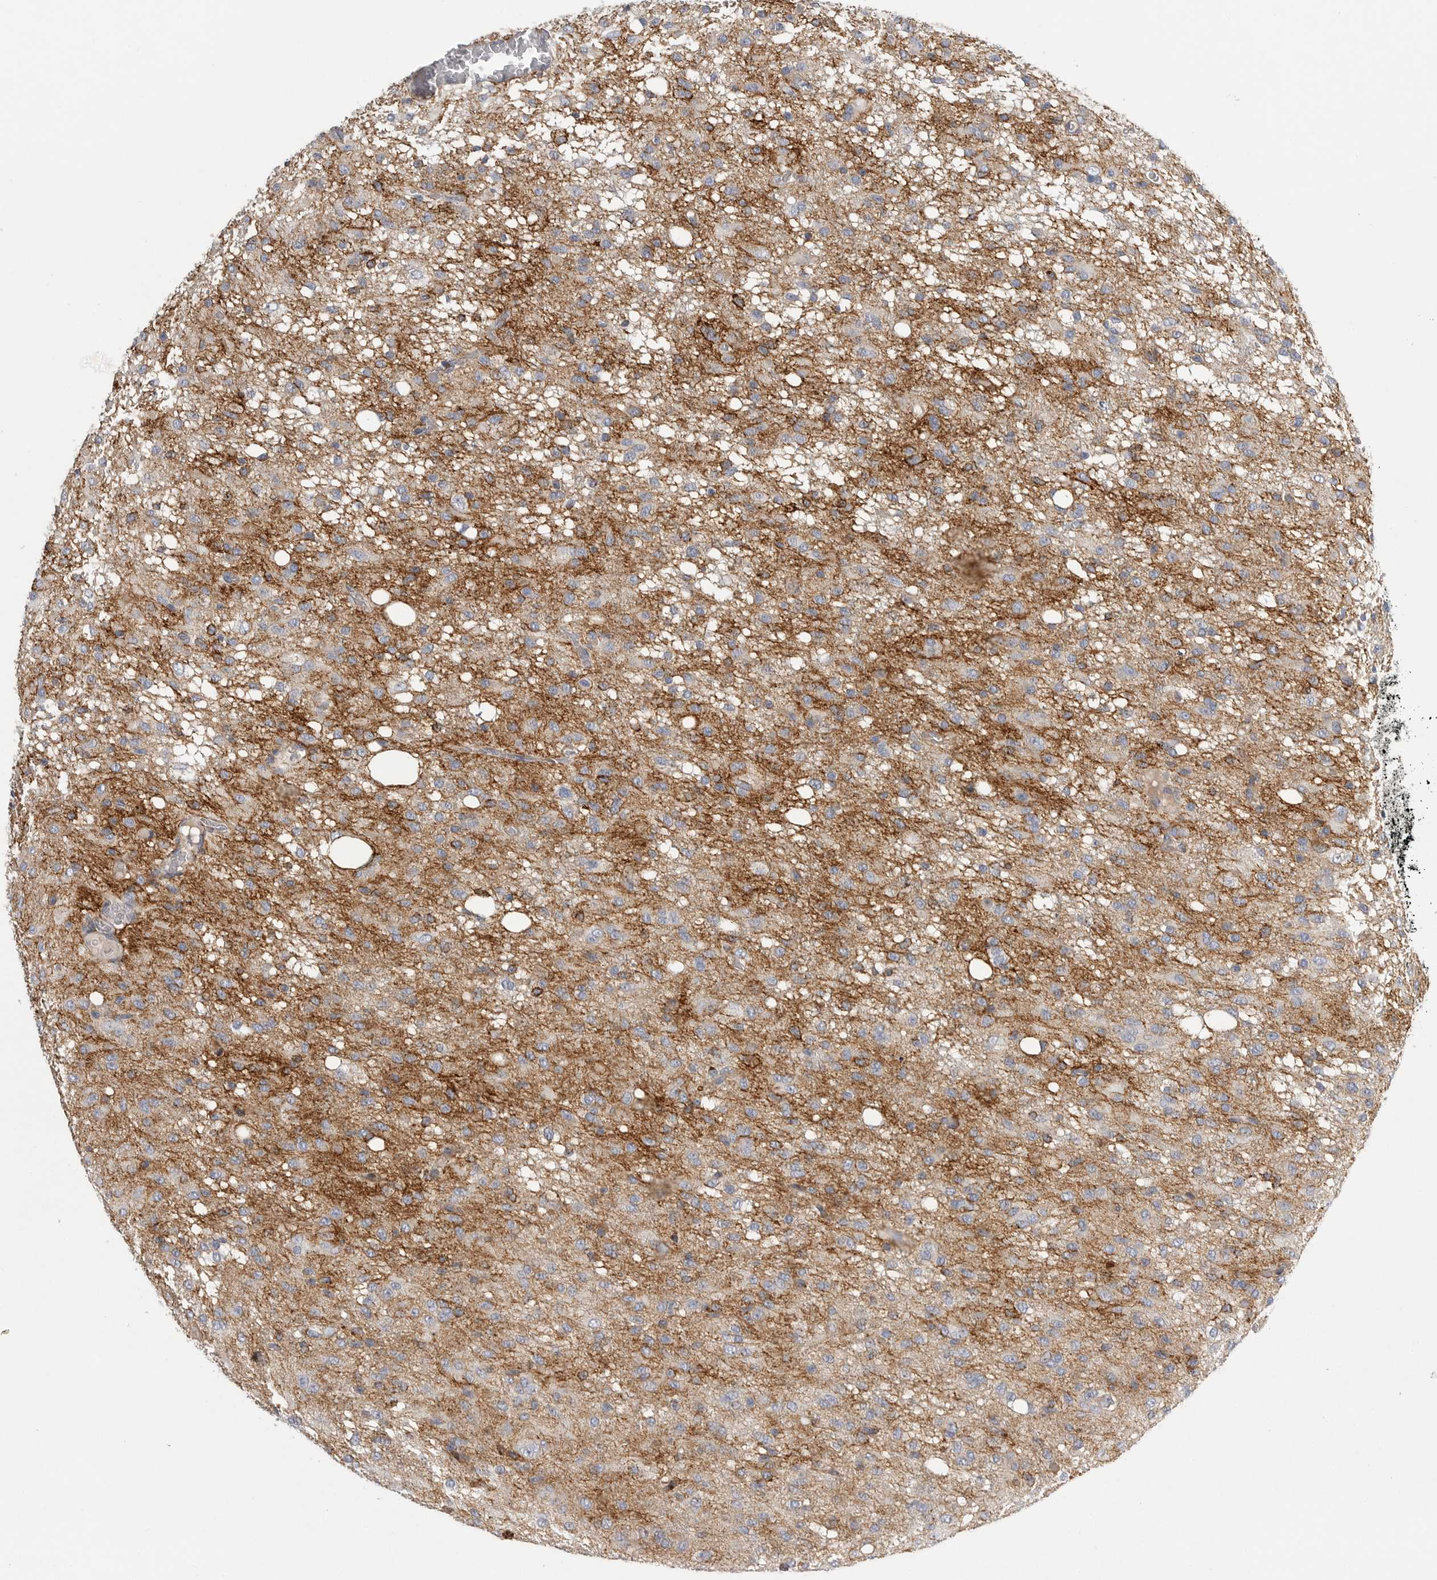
{"staining": {"intensity": "moderate", "quantity": "<25%", "location": "cytoplasmic/membranous"}, "tissue": "glioma", "cell_type": "Tumor cells", "image_type": "cancer", "snomed": [{"axis": "morphology", "description": "Glioma, malignant, High grade"}, {"axis": "topography", "description": "Brain"}], "caption": "The histopathology image displays immunohistochemical staining of high-grade glioma (malignant). There is moderate cytoplasmic/membranous staining is present in about <25% of tumor cells. (DAB IHC with brightfield microscopy, high magnification).", "gene": "SDC3", "patient": {"sex": "female", "age": 59}}